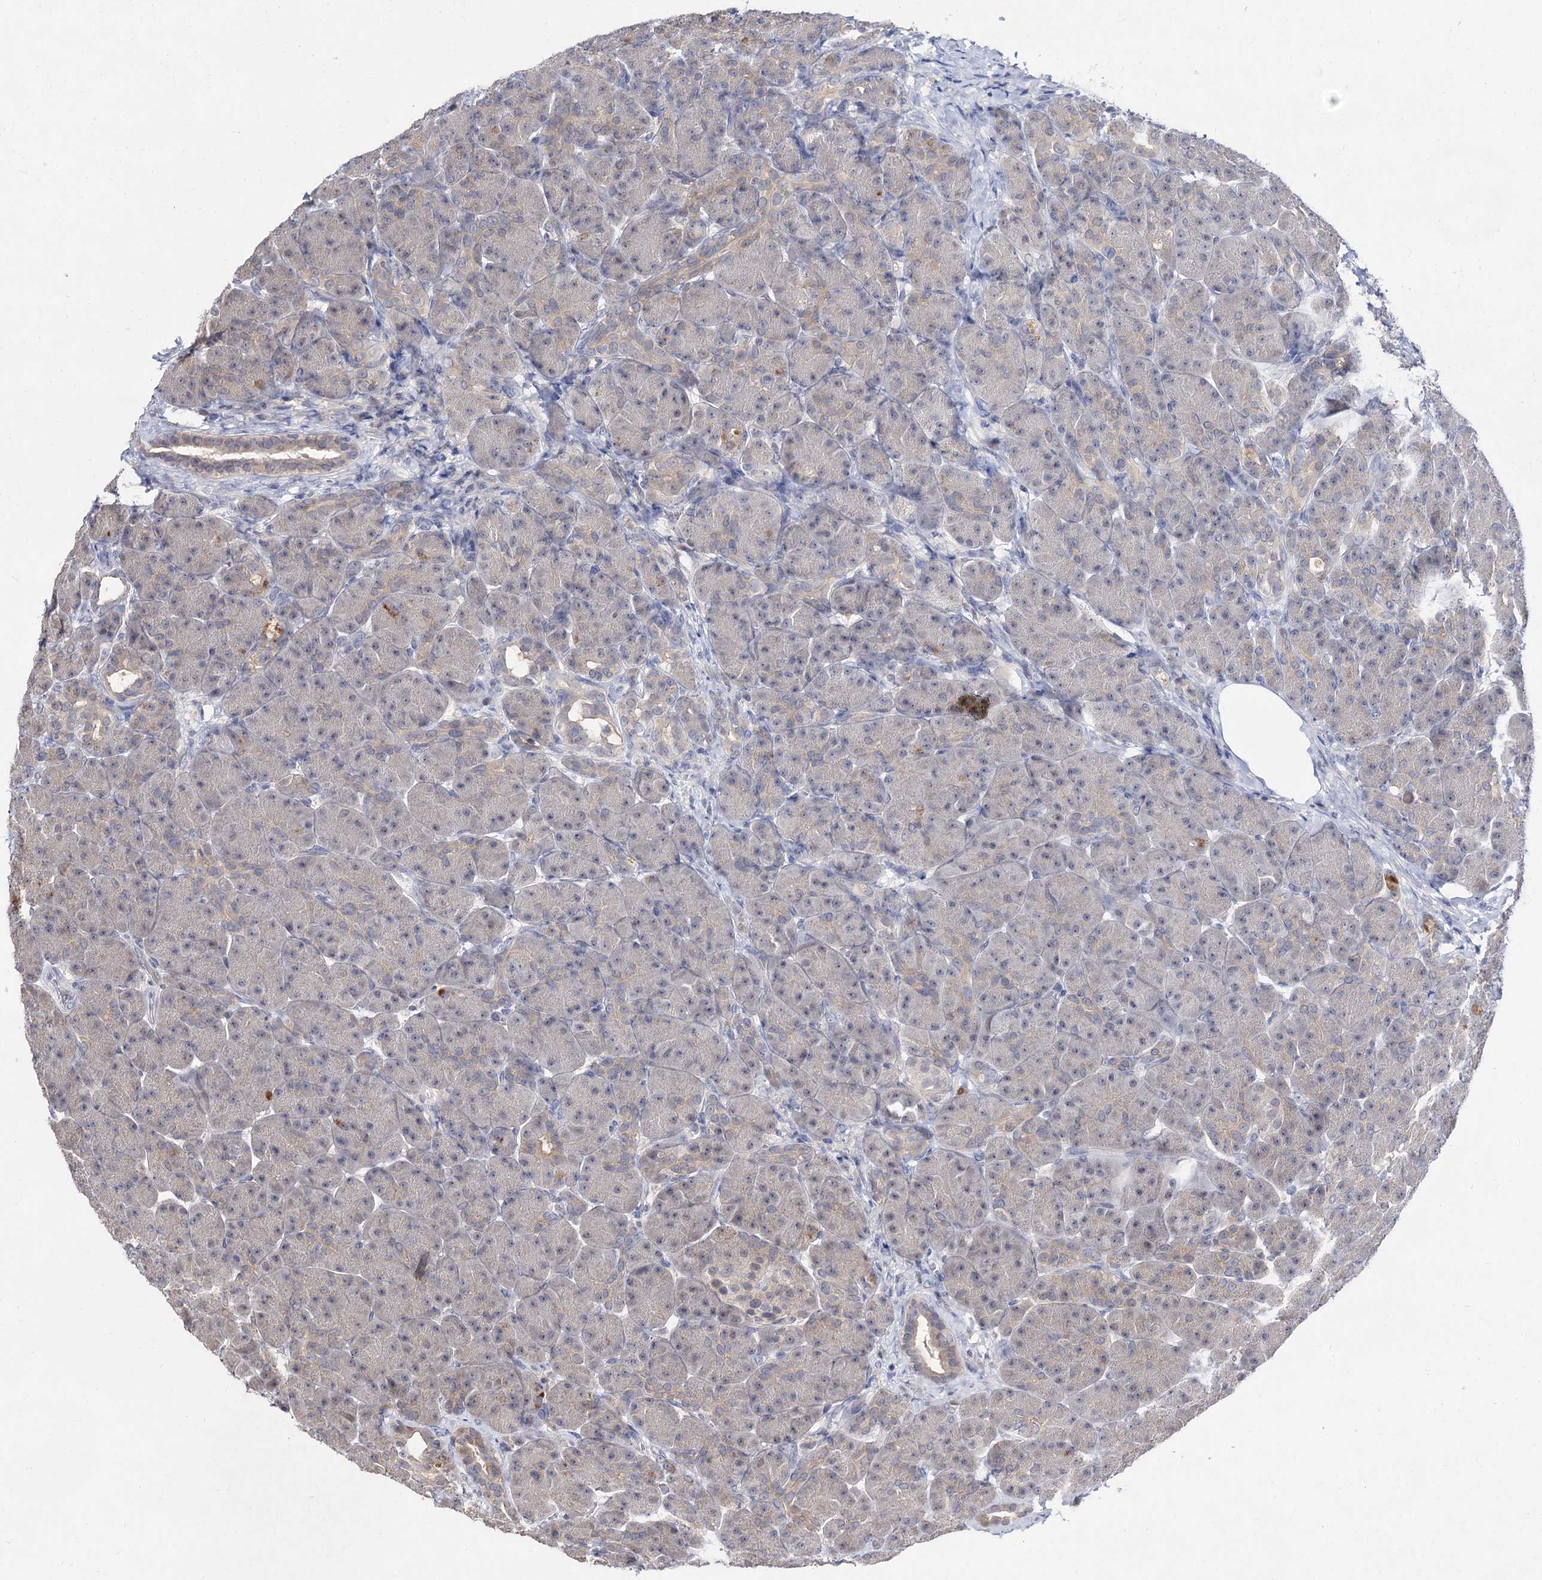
{"staining": {"intensity": "negative", "quantity": "none", "location": "none"}, "tissue": "pancreas", "cell_type": "Exocrine glandular cells", "image_type": "normal", "snomed": [{"axis": "morphology", "description": "Normal tissue, NOS"}, {"axis": "topography", "description": "Pancreas"}], "caption": "Exocrine glandular cells are negative for brown protein staining in normal pancreas. The staining is performed using DAB (3,3'-diaminobenzidine) brown chromogen with nuclei counter-stained in using hematoxylin.", "gene": "ACTR6", "patient": {"sex": "male", "age": 63}}